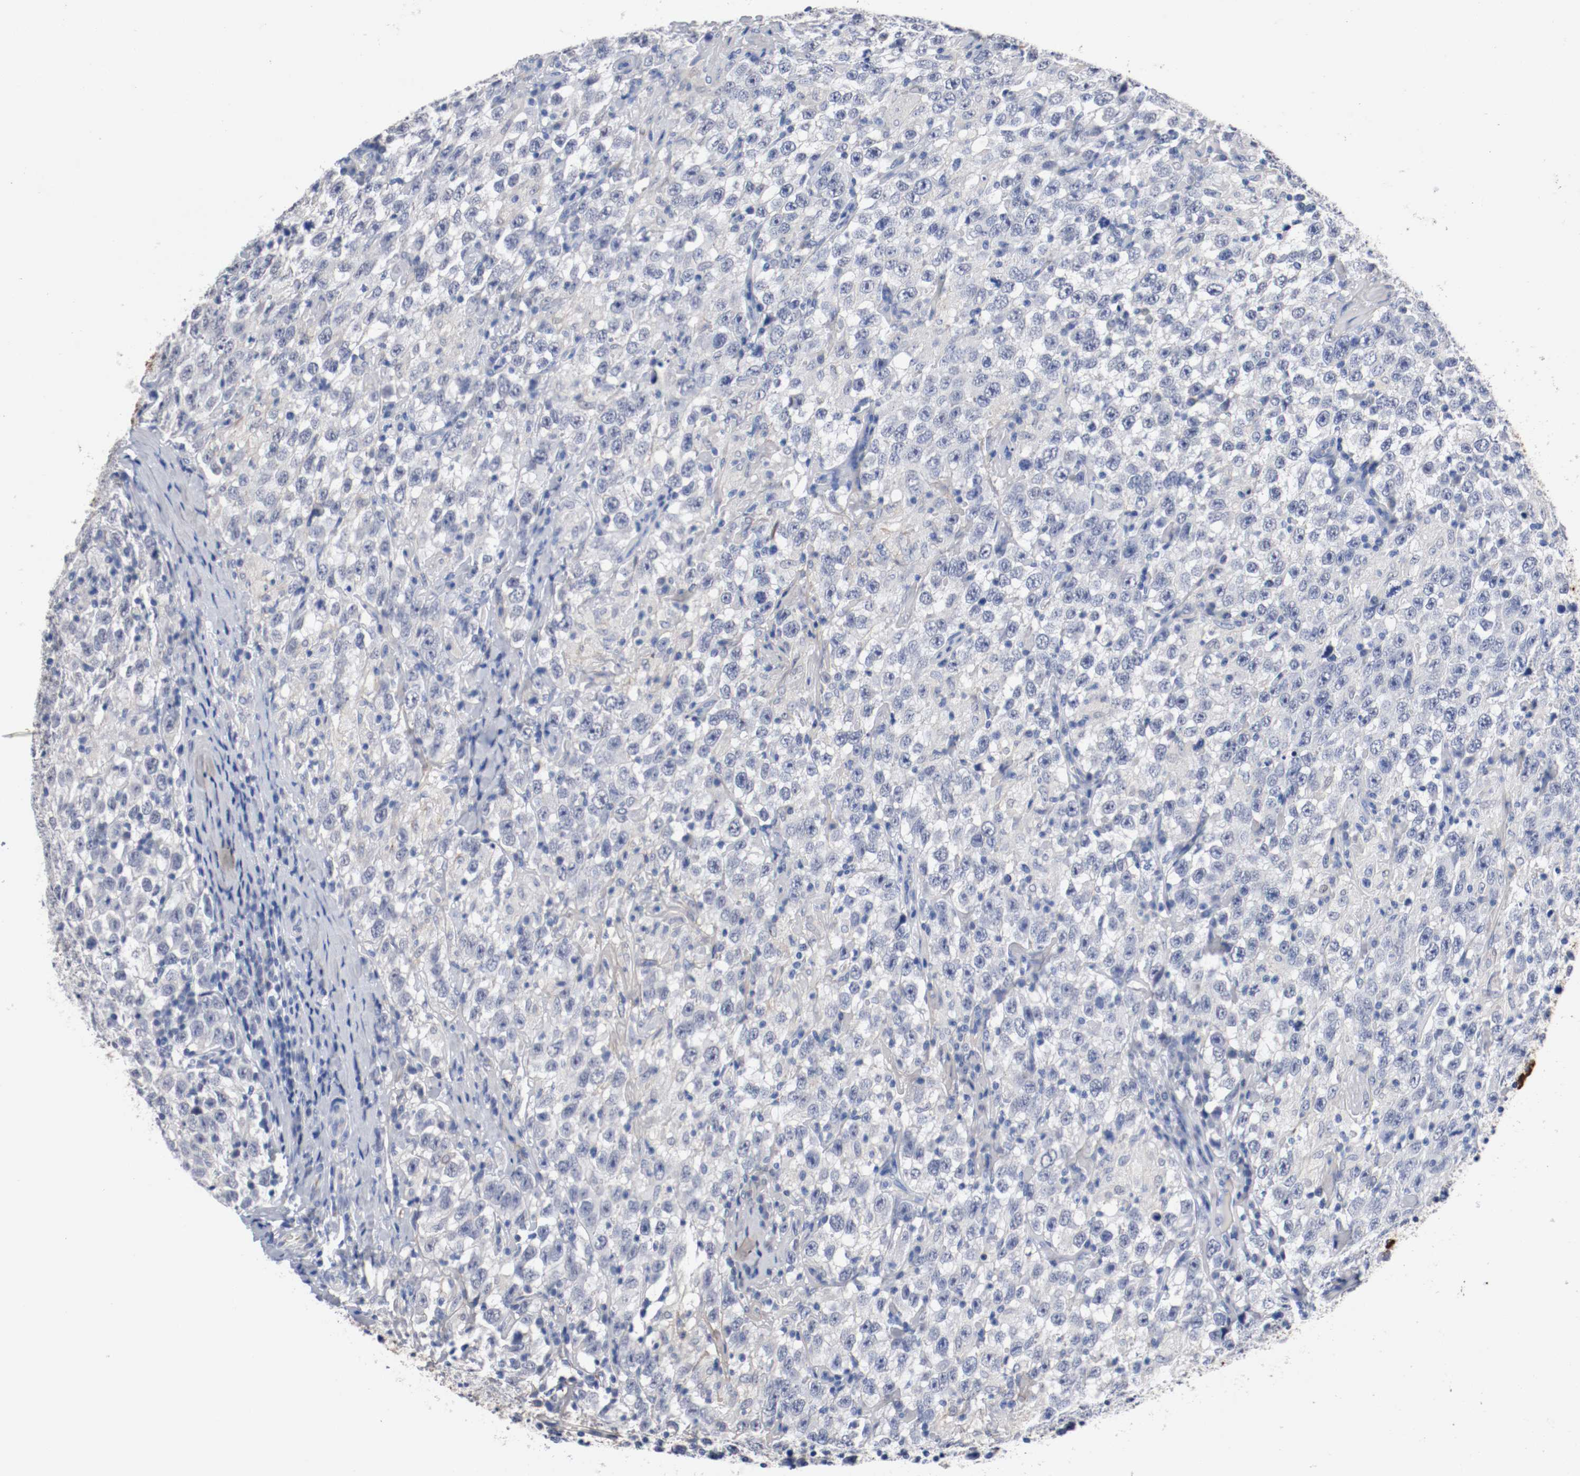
{"staining": {"intensity": "negative", "quantity": "none", "location": "none"}, "tissue": "testis cancer", "cell_type": "Tumor cells", "image_type": "cancer", "snomed": [{"axis": "morphology", "description": "Seminoma, NOS"}, {"axis": "topography", "description": "Testis"}], "caption": "Tumor cells are negative for brown protein staining in testis seminoma.", "gene": "TNC", "patient": {"sex": "male", "age": 41}}